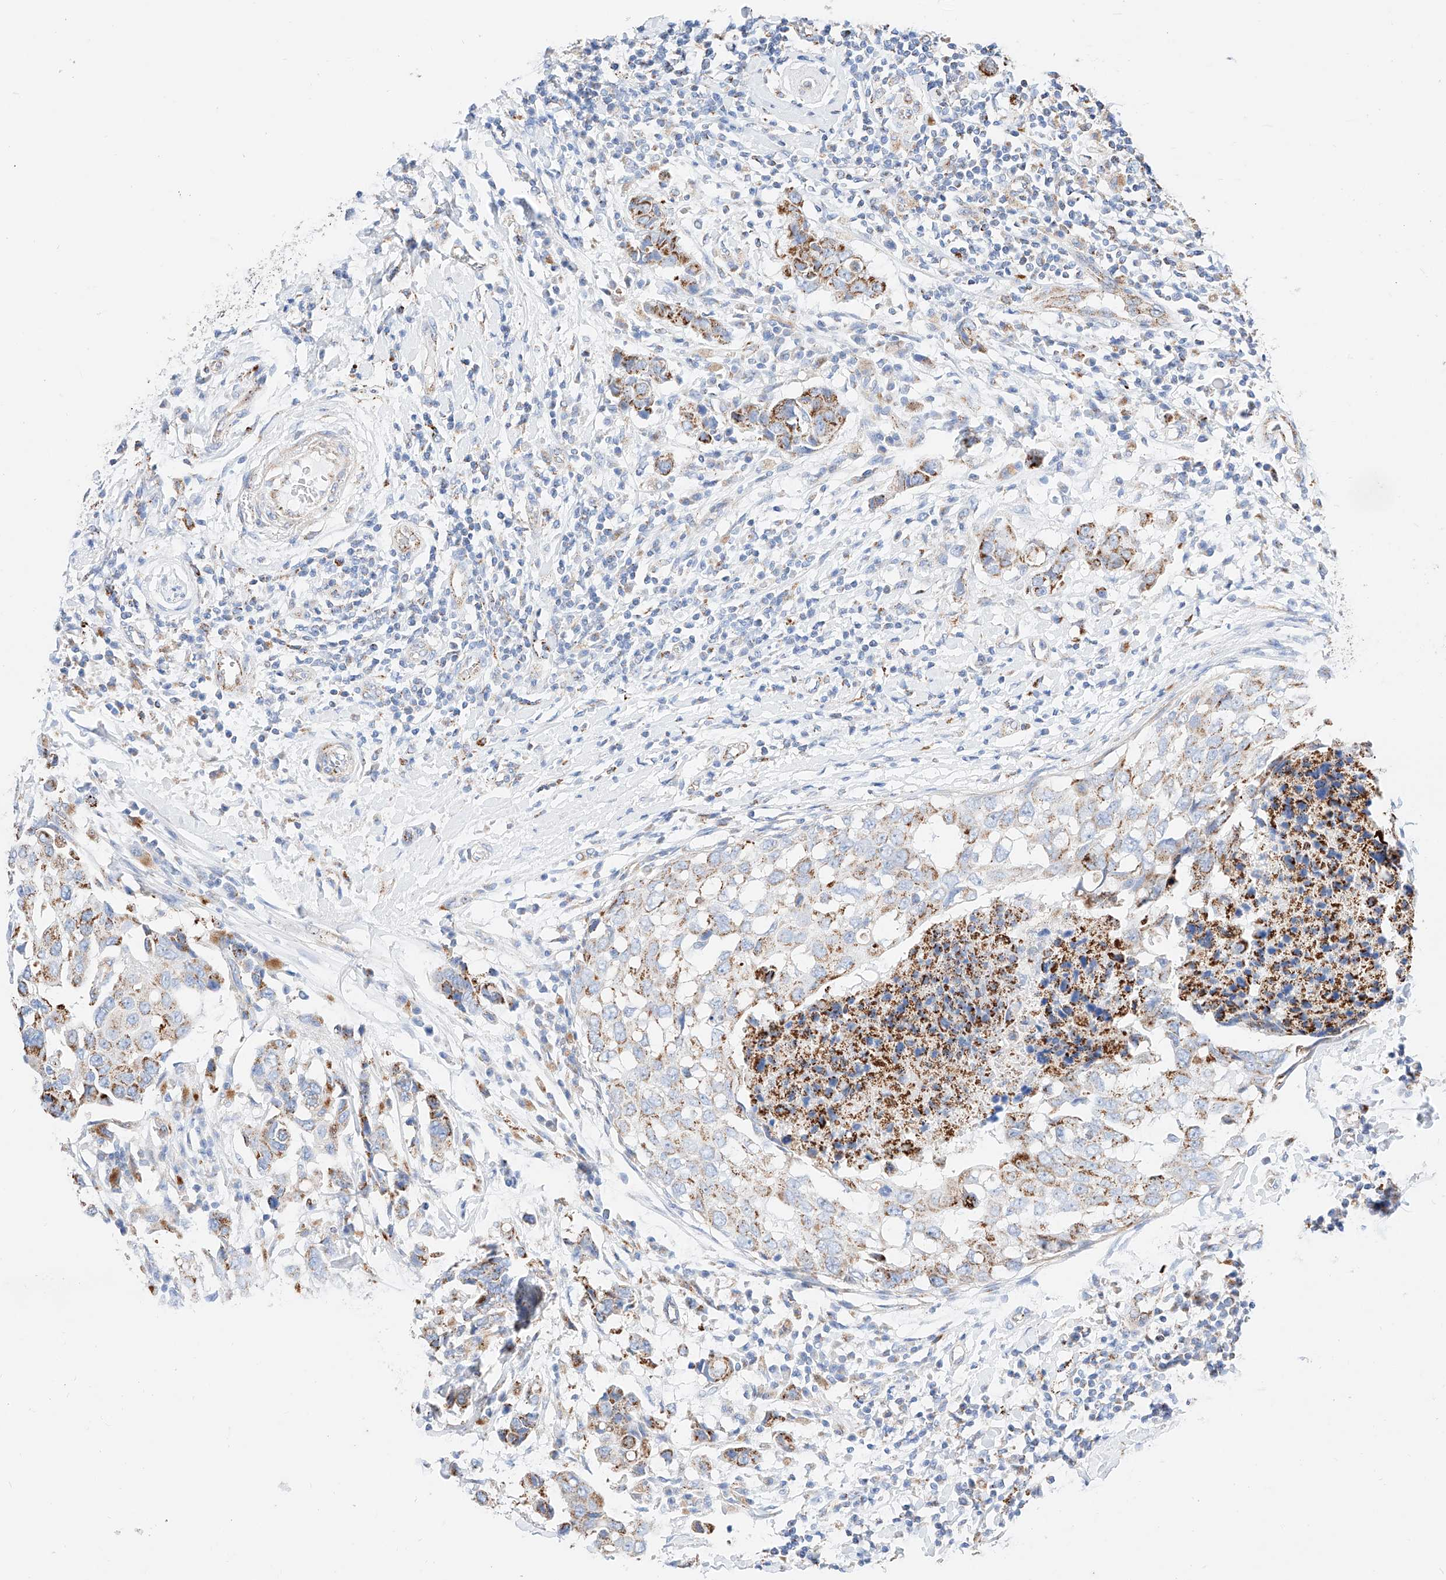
{"staining": {"intensity": "moderate", "quantity": "25%-75%", "location": "cytoplasmic/membranous"}, "tissue": "breast cancer", "cell_type": "Tumor cells", "image_type": "cancer", "snomed": [{"axis": "morphology", "description": "Duct carcinoma"}, {"axis": "topography", "description": "Breast"}], "caption": "Breast cancer stained for a protein (brown) shows moderate cytoplasmic/membranous positive staining in about 25%-75% of tumor cells.", "gene": "C6orf62", "patient": {"sex": "female", "age": 27}}